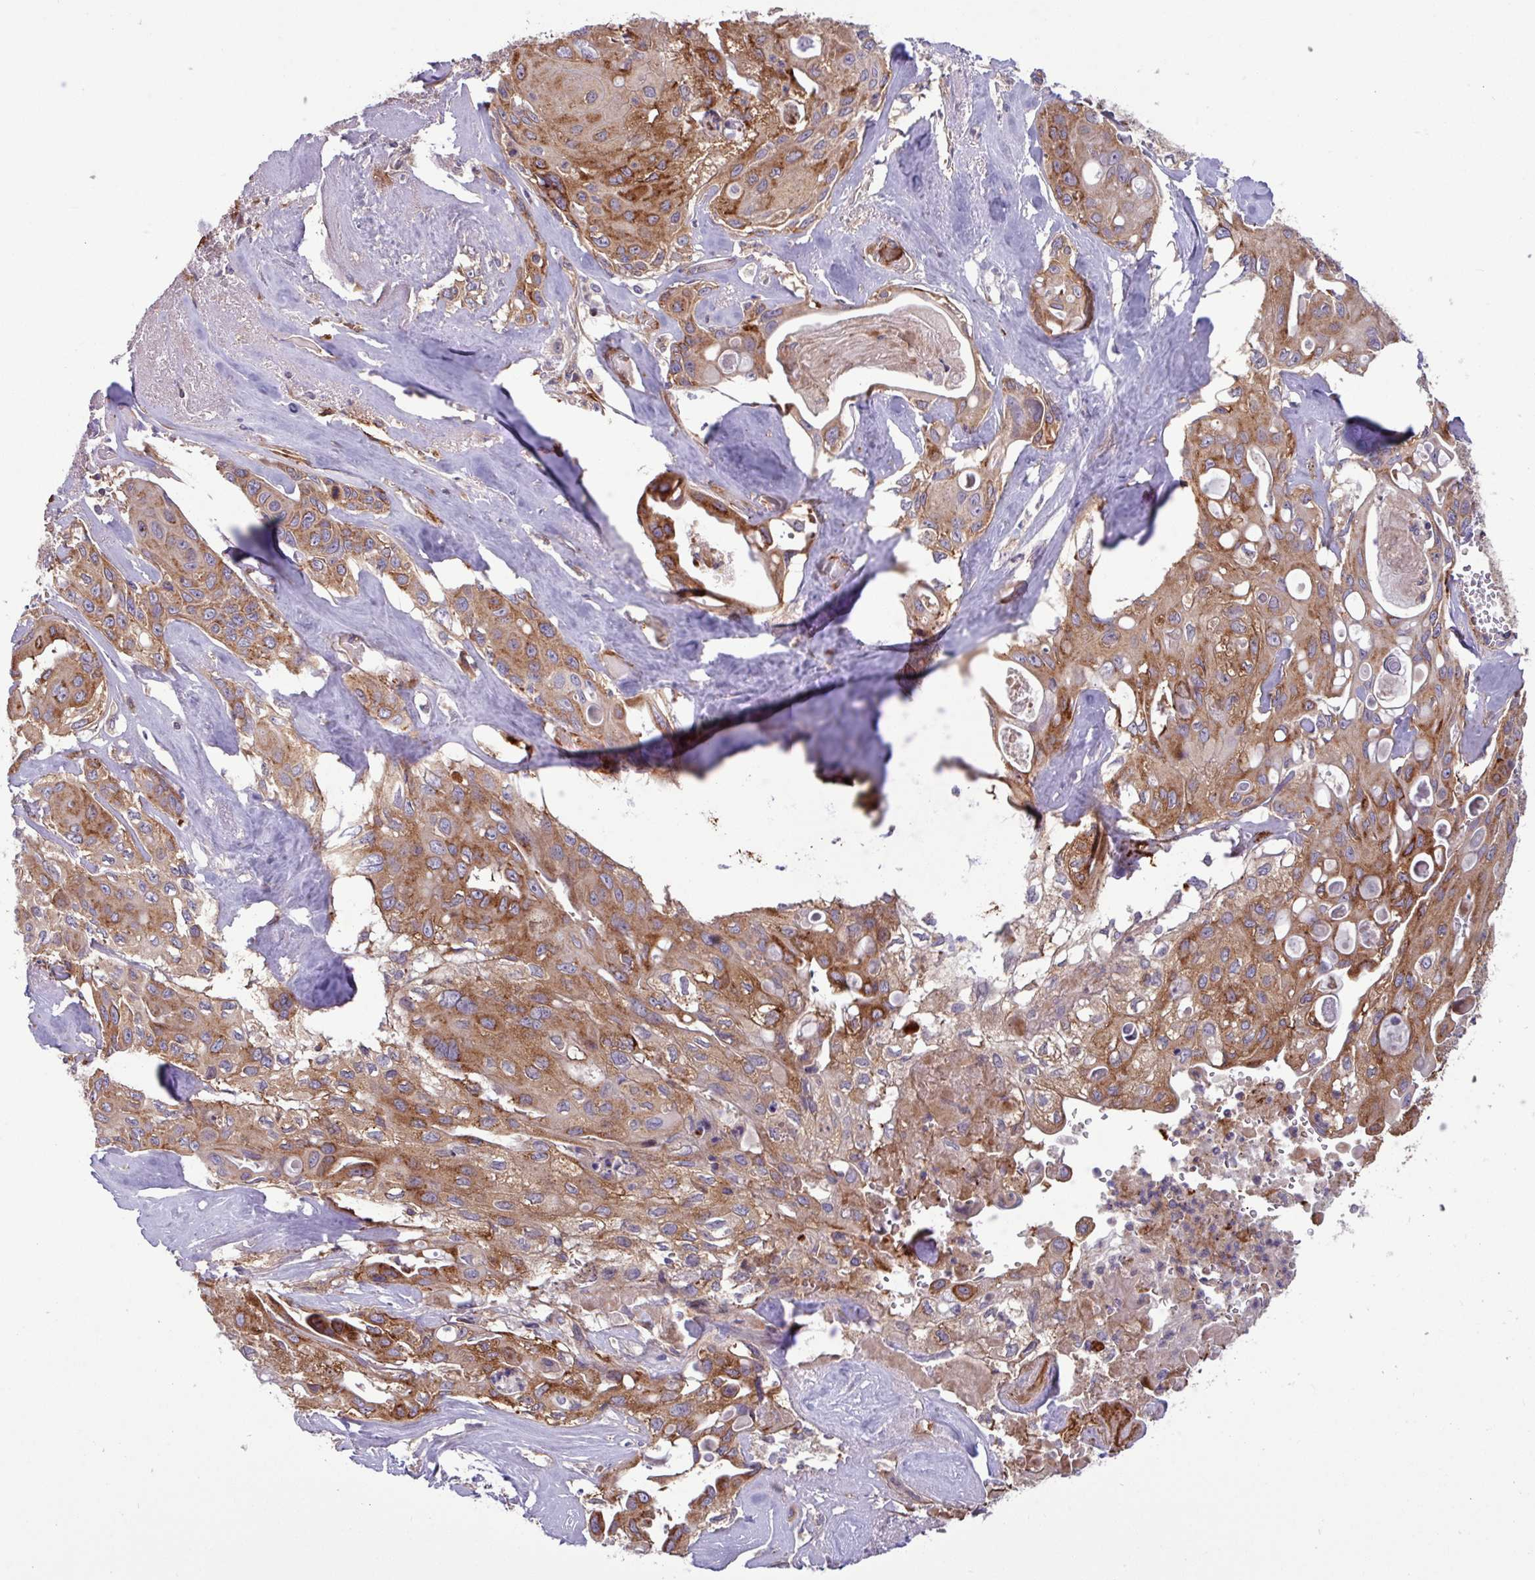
{"staining": {"intensity": "moderate", "quantity": ">75%", "location": "cytoplasmic/membranous"}, "tissue": "cervical cancer", "cell_type": "Tumor cells", "image_type": "cancer", "snomed": [{"axis": "morphology", "description": "Squamous cell carcinoma, NOS"}, {"axis": "topography", "description": "Cervix"}], "caption": "This photomicrograph shows immunohistochemistry staining of human squamous cell carcinoma (cervical), with medium moderate cytoplasmic/membranous positivity in about >75% of tumor cells.", "gene": "LSM12", "patient": {"sex": "female", "age": 67}}